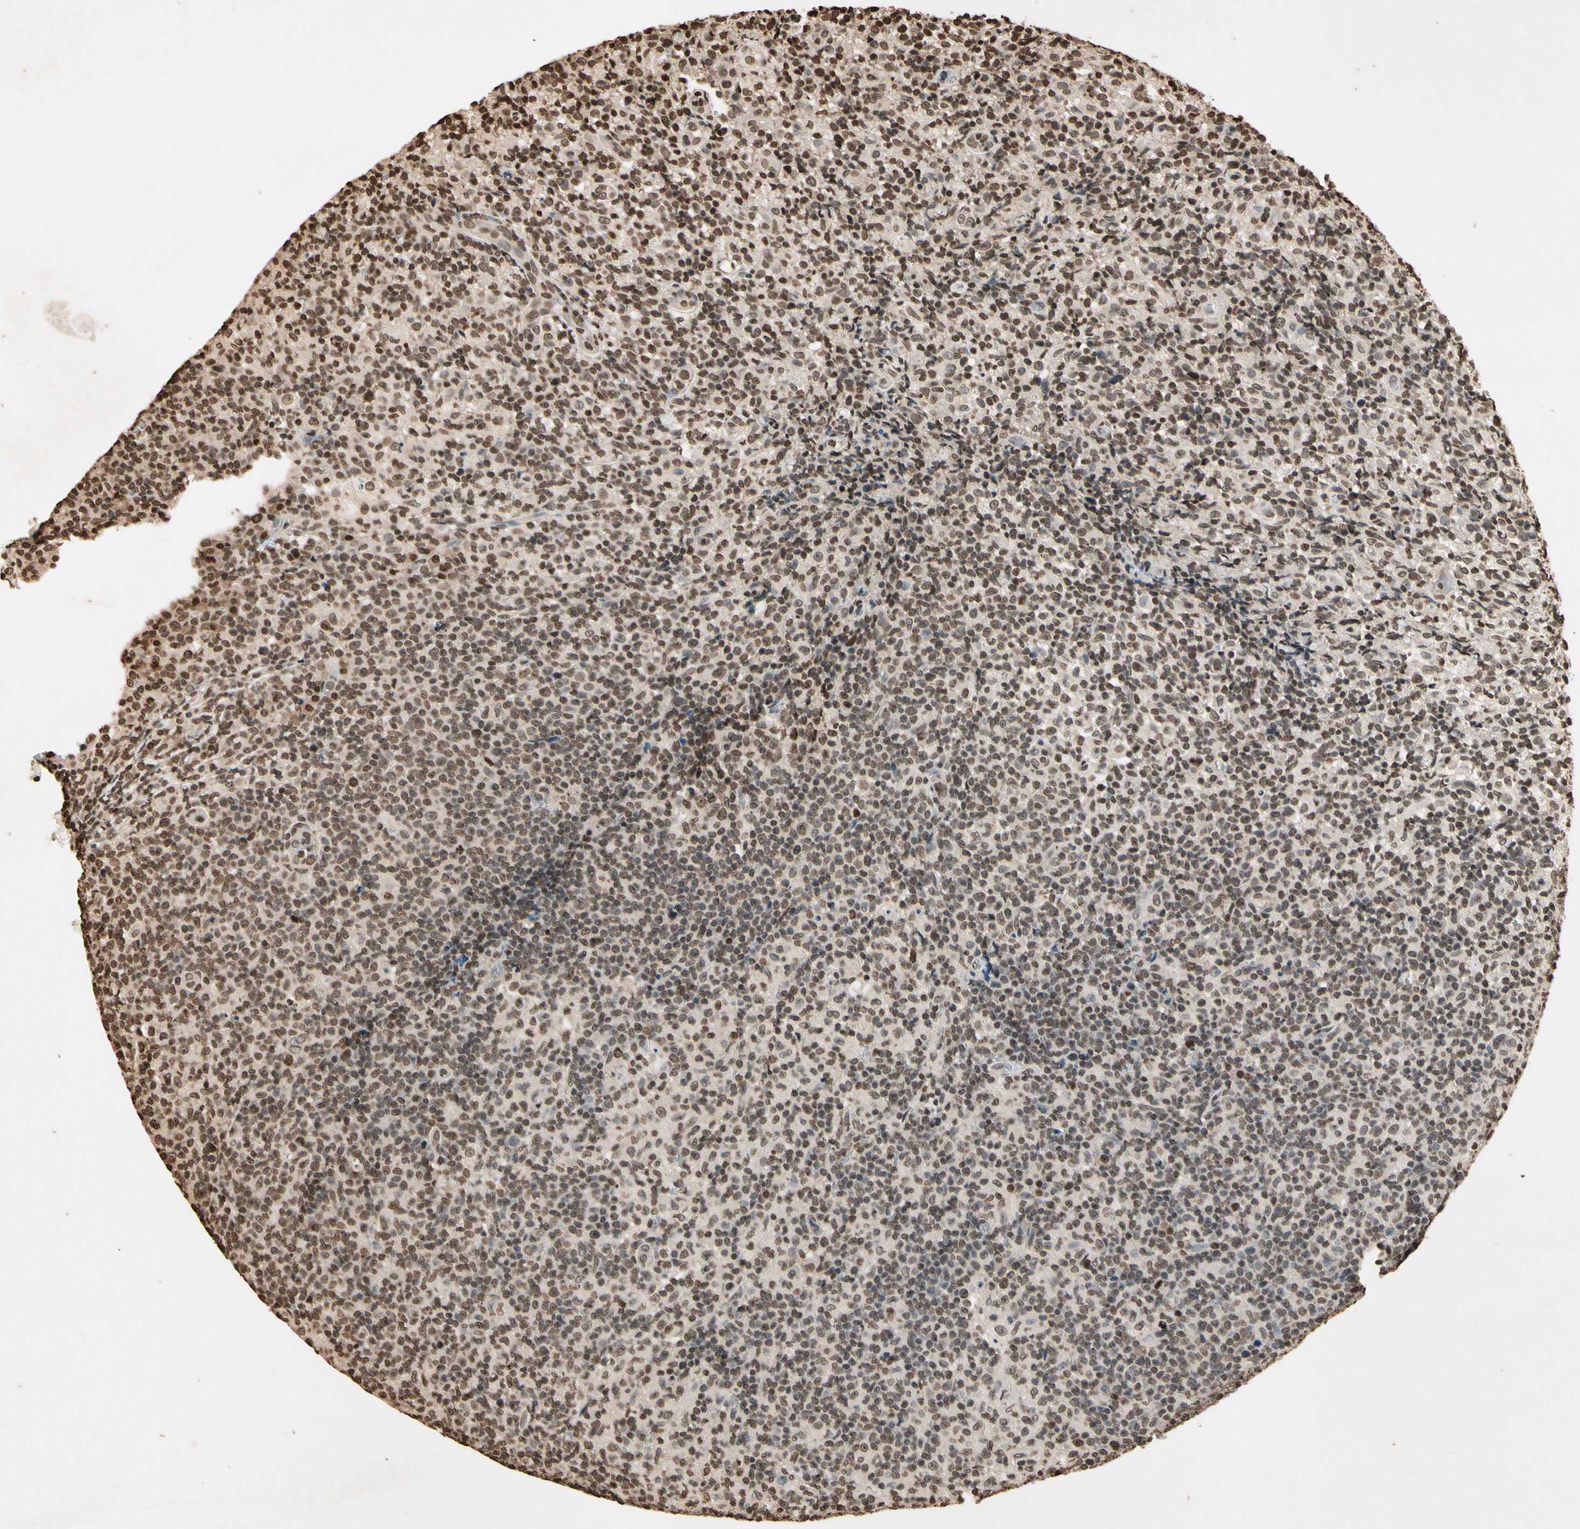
{"staining": {"intensity": "moderate", "quantity": "25%-75%", "location": "nuclear"}, "tissue": "lymph node", "cell_type": "Germinal center cells", "image_type": "normal", "snomed": [{"axis": "morphology", "description": "Normal tissue, NOS"}, {"axis": "morphology", "description": "Inflammation, NOS"}, {"axis": "topography", "description": "Lymph node"}], "caption": "Moderate nuclear staining for a protein is identified in about 25%-75% of germinal center cells of normal lymph node using immunohistochemistry.", "gene": "TOP1", "patient": {"sex": "male", "age": 55}}